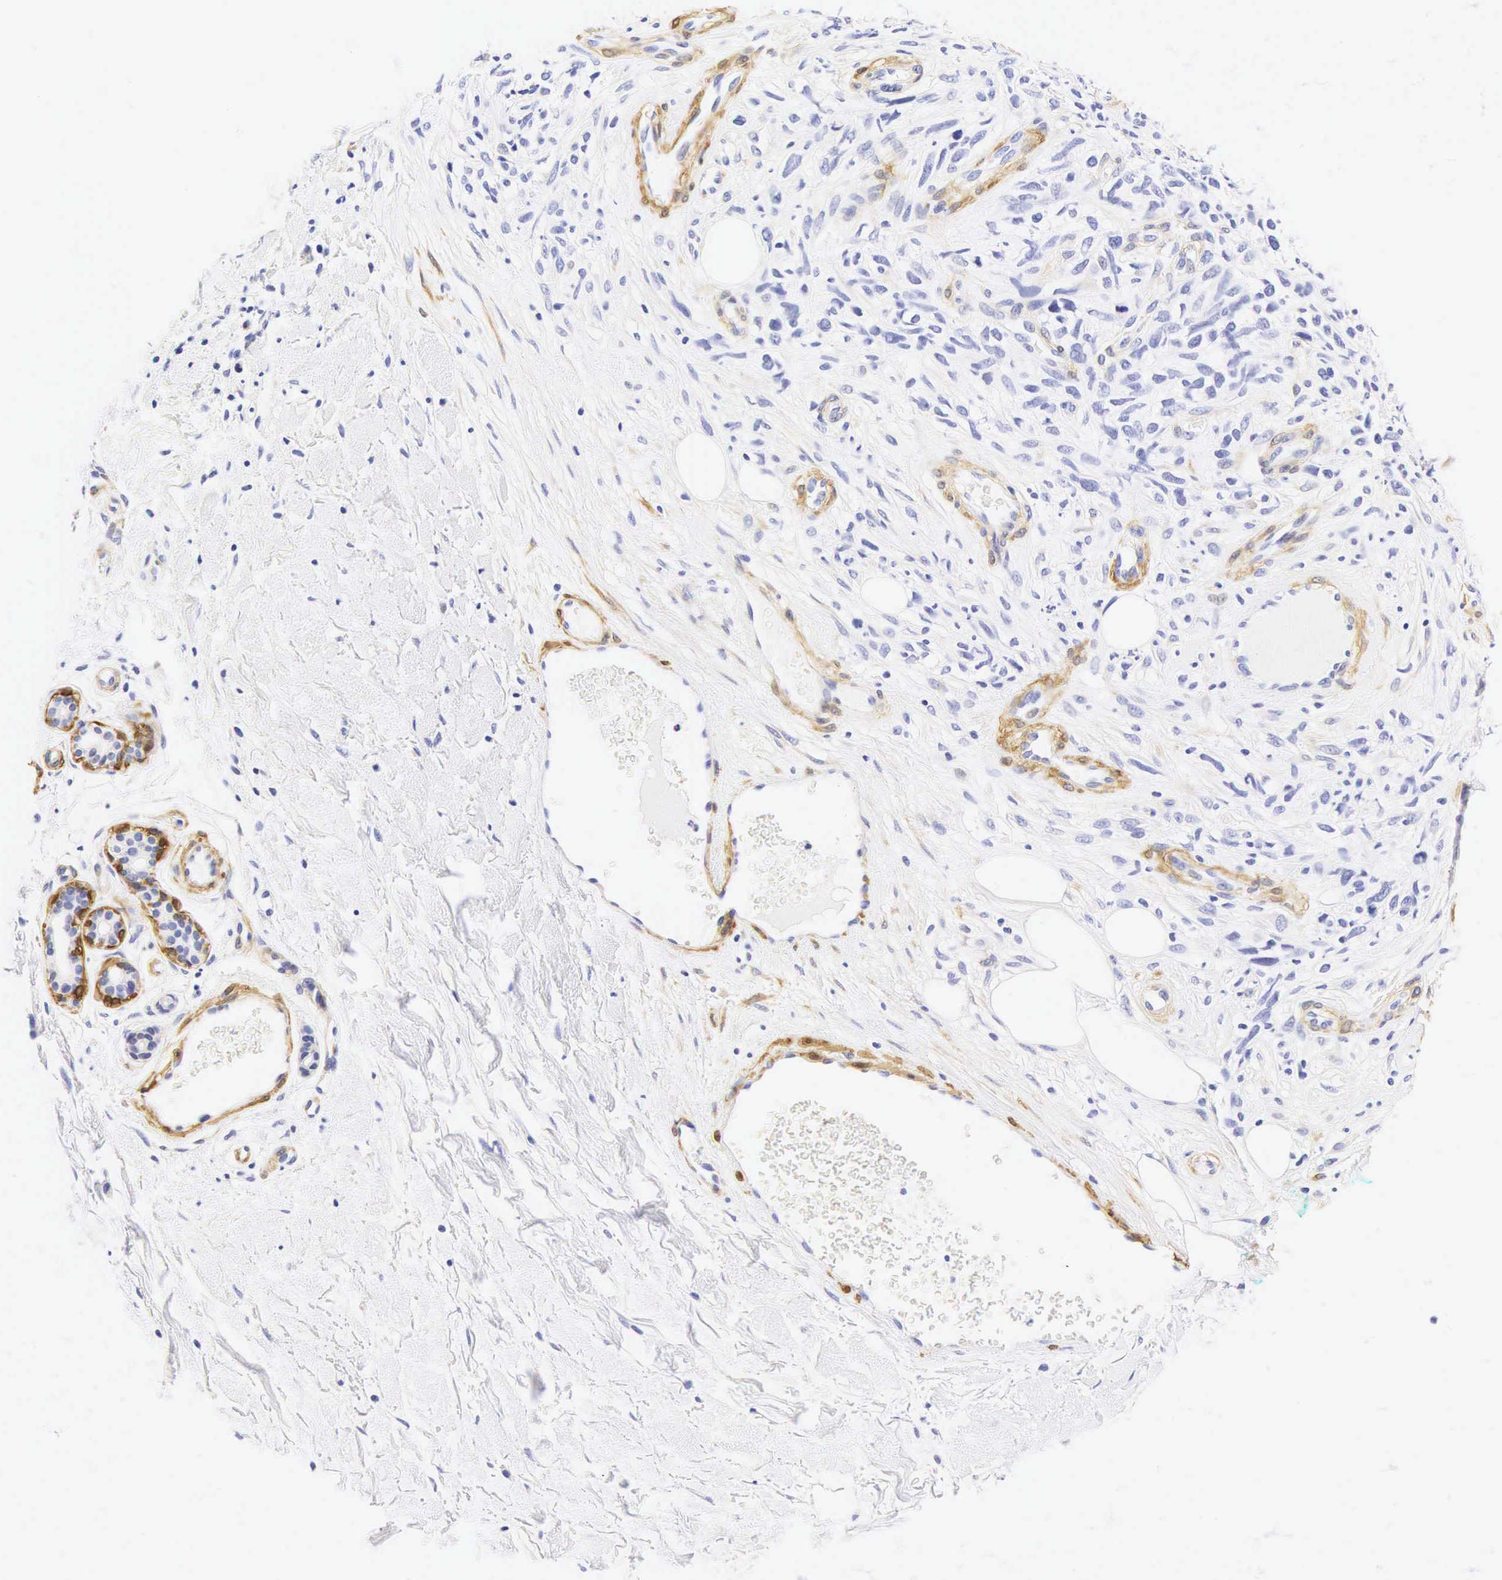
{"staining": {"intensity": "negative", "quantity": "none", "location": "none"}, "tissue": "melanoma", "cell_type": "Tumor cells", "image_type": "cancer", "snomed": [{"axis": "morphology", "description": "Malignant melanoma, NOS"}, {"axis": "topography", "description": "Skin"}], "caption": "Tumor cells are negative for brown protein staining in melanoma. (Brightfield microscopy of DAB immunohistochemistry (IHC) at high magnification).", "gene": "CNN1", "patient": {"sex": "female", "age": 85}}